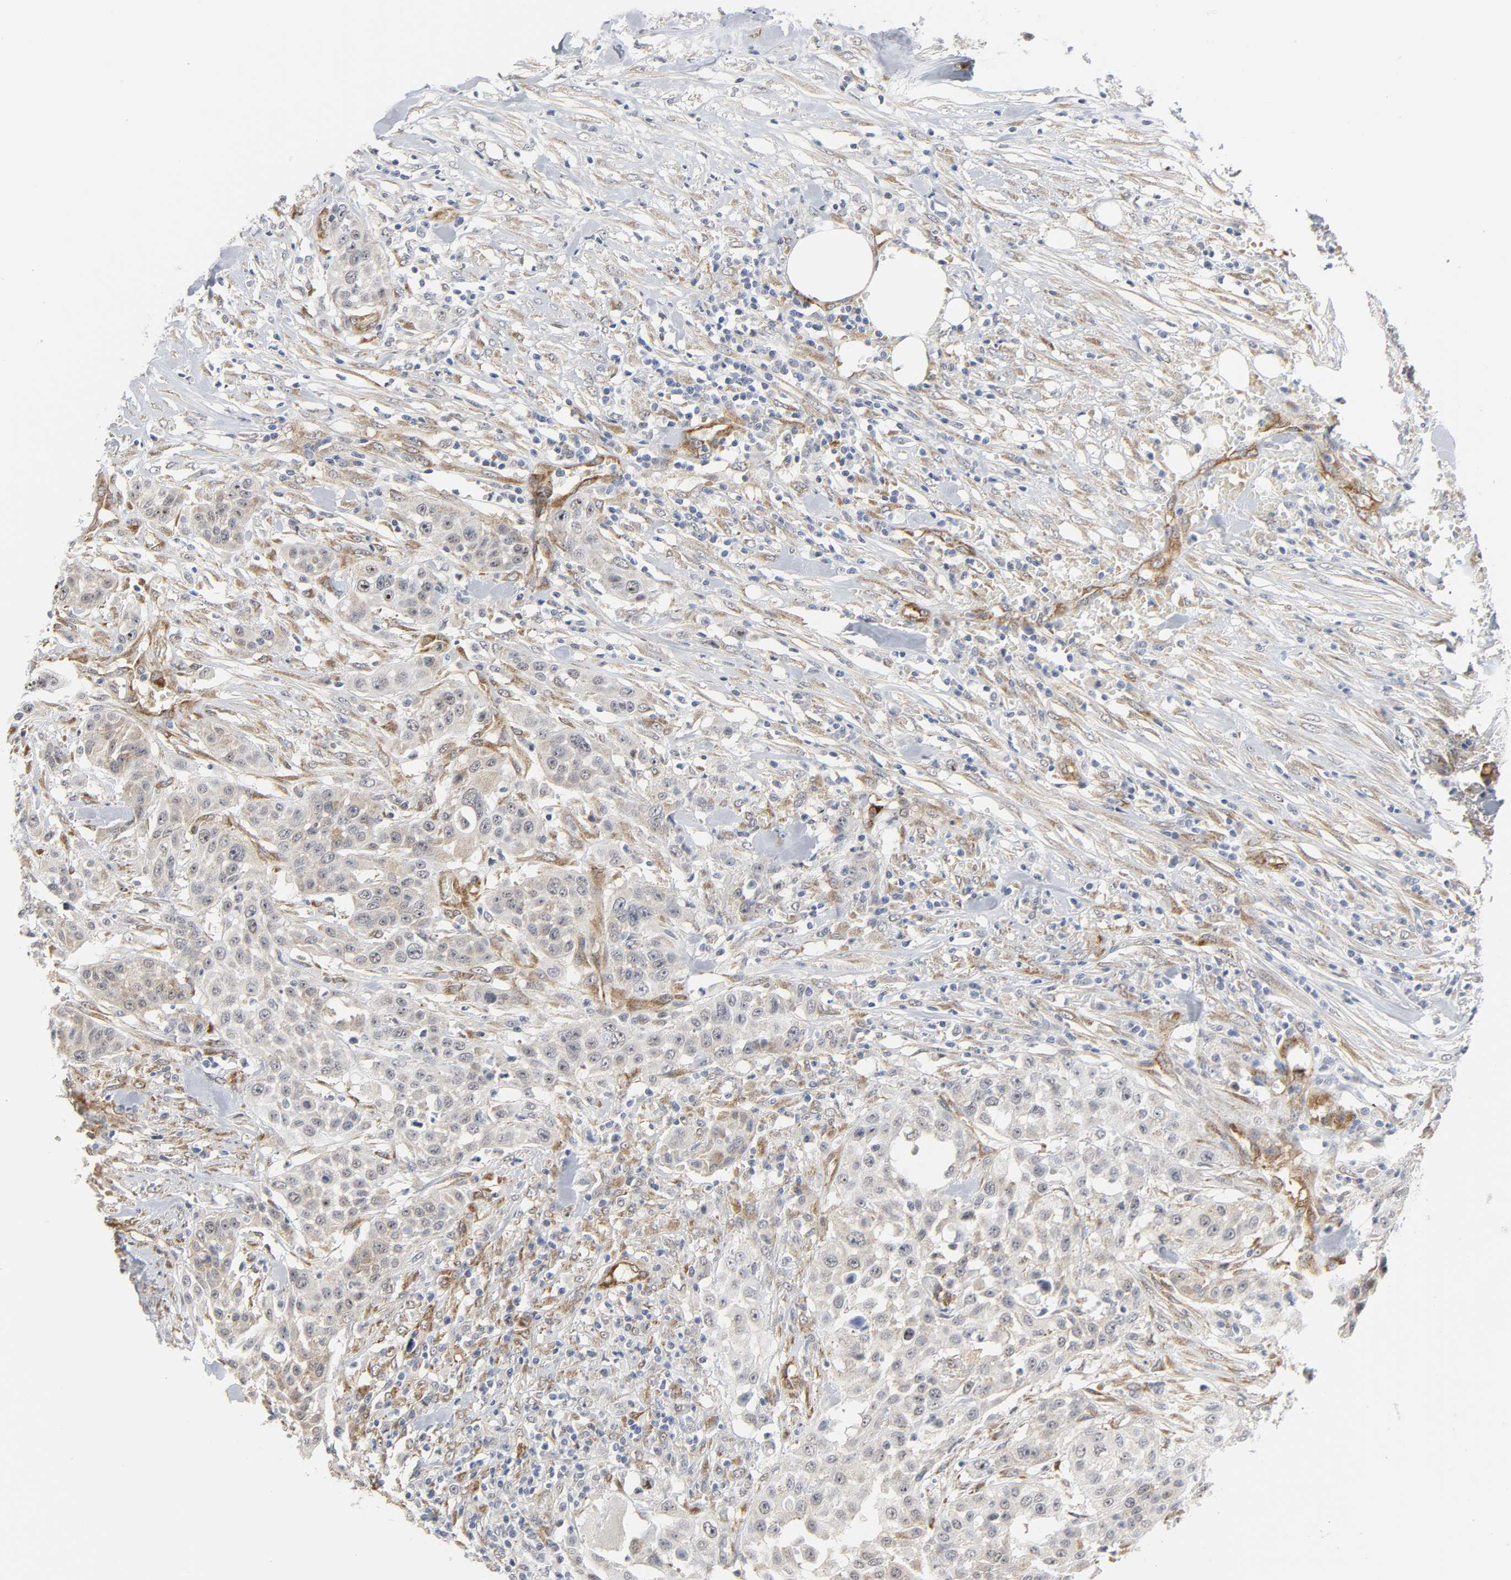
{"staining": {"intensity": "moderate", "quantity": ">75%", "location": "cytoplasmic/membranous"}, "tissue": "urothelial cancer", "cell_type": "Tumor cells", "image_type": "cancer", "snomed": [{"axis": "morphology", "description": "Urothelial carcinoma, High grade"}, {"axis": "topography", "description": "Urinary bladder"}], "caption": "Immunohistochemistry (IHC) (DAB (3,3'-diaminobenzidine)) staining of human urothelial cancer displays moderate cytoplasmic/membranous protein staining in approximately >75% of tumor cells.", "gene": "DOCK1", "patient": {"sex": "male", "age": 74}}